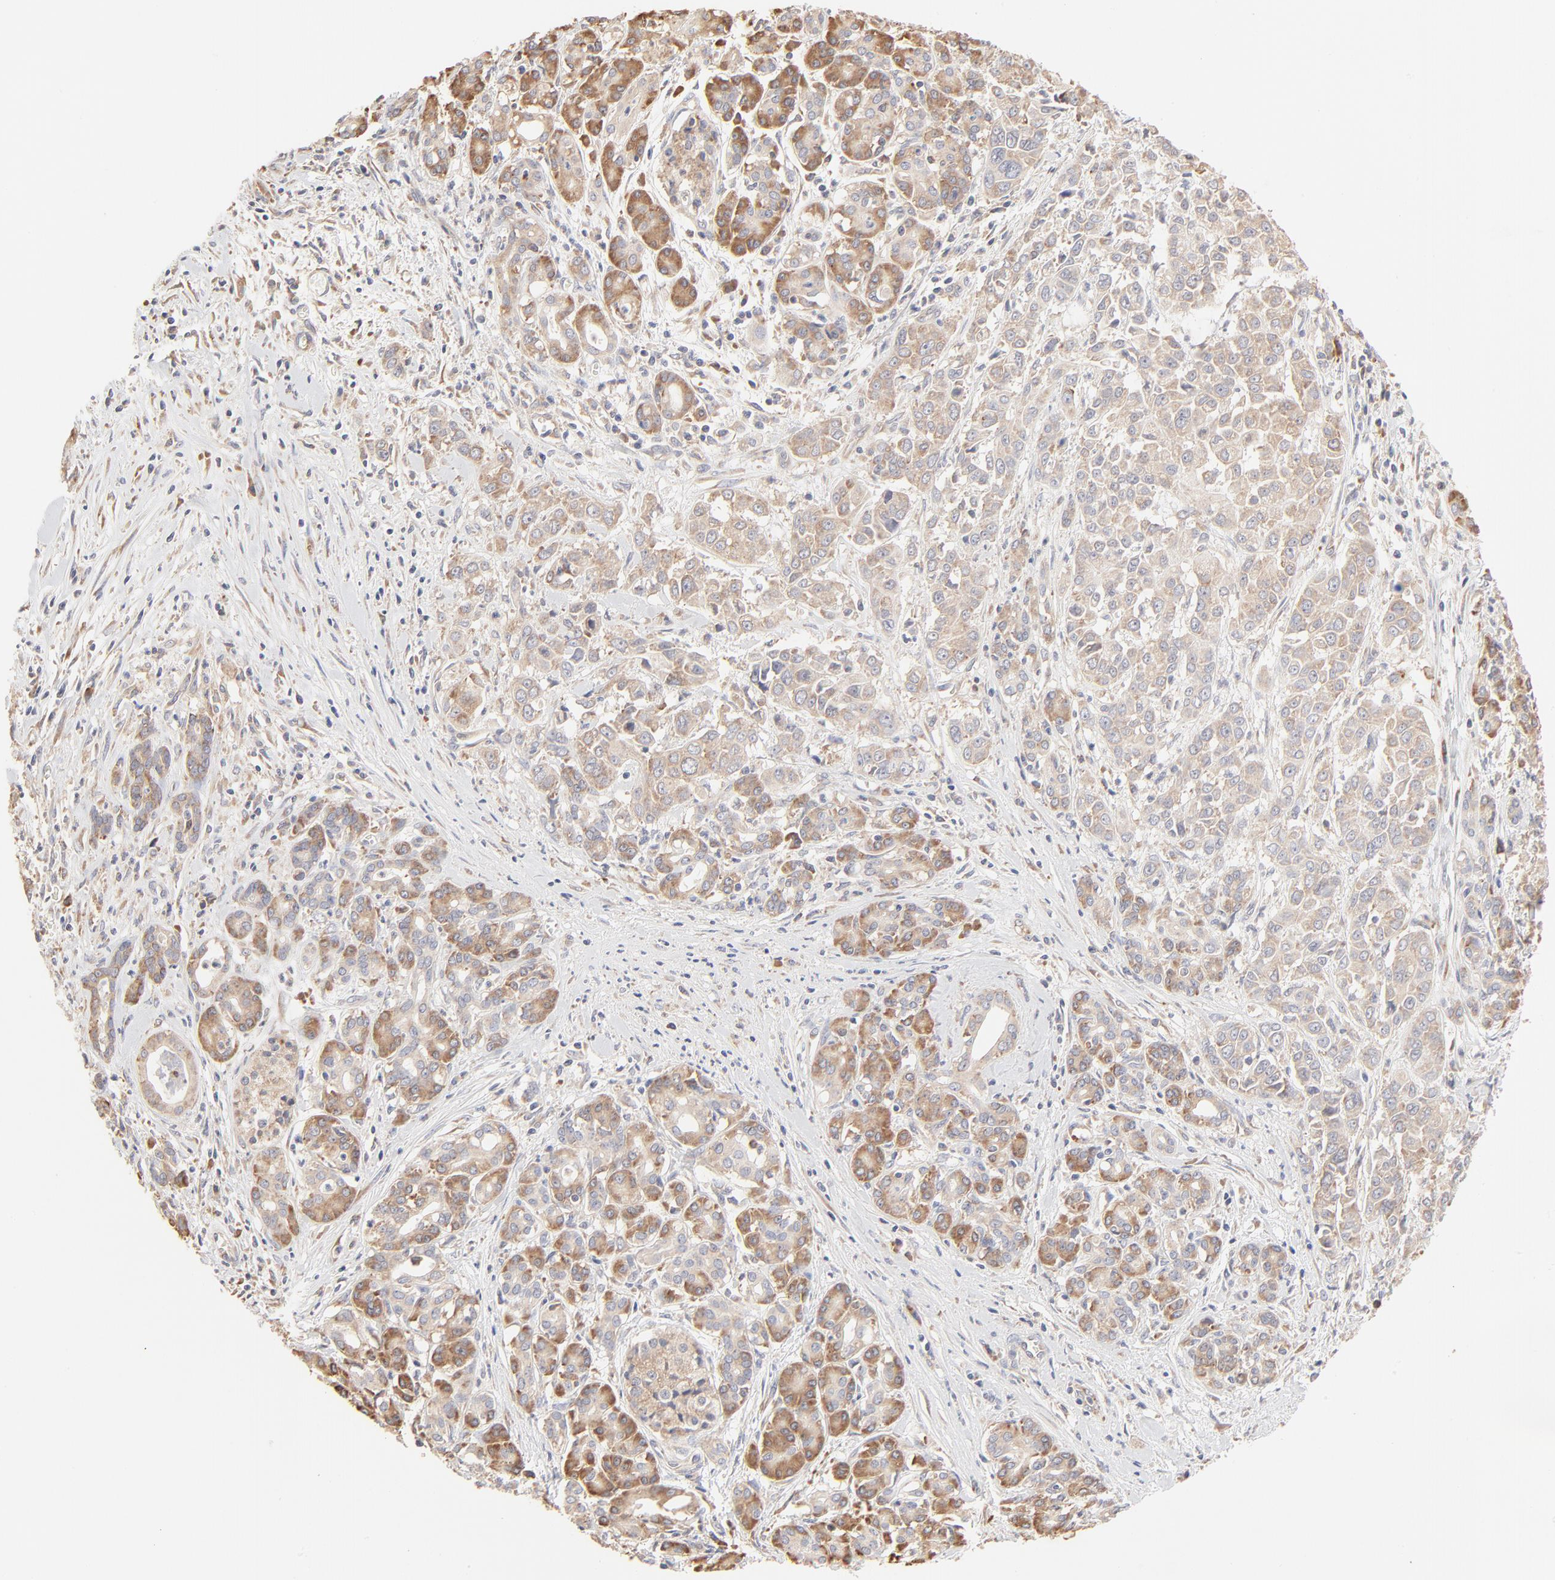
{"staining": {"intensity": "weak", "quantity": ">75%", "location": "cytoplasmic/membranous"}, "tissue": "pancreatic cancer", "cell_type": "Tumor cells", "image_type": "cancer", "snomed": [{"axis": "morphology", "description": "Adenocarcinoma, NOS"}, {"axis": "topography", "description": "Pancreas"}], "caption": "Immunohistochemical staining of human pancreatic cancer shows low levels of weak cytoplasmic/membranous protein positivity in approximately >75% of tumor cells.", "gene": "RPS20", "patient": {"sex": "female", "age": 52}}